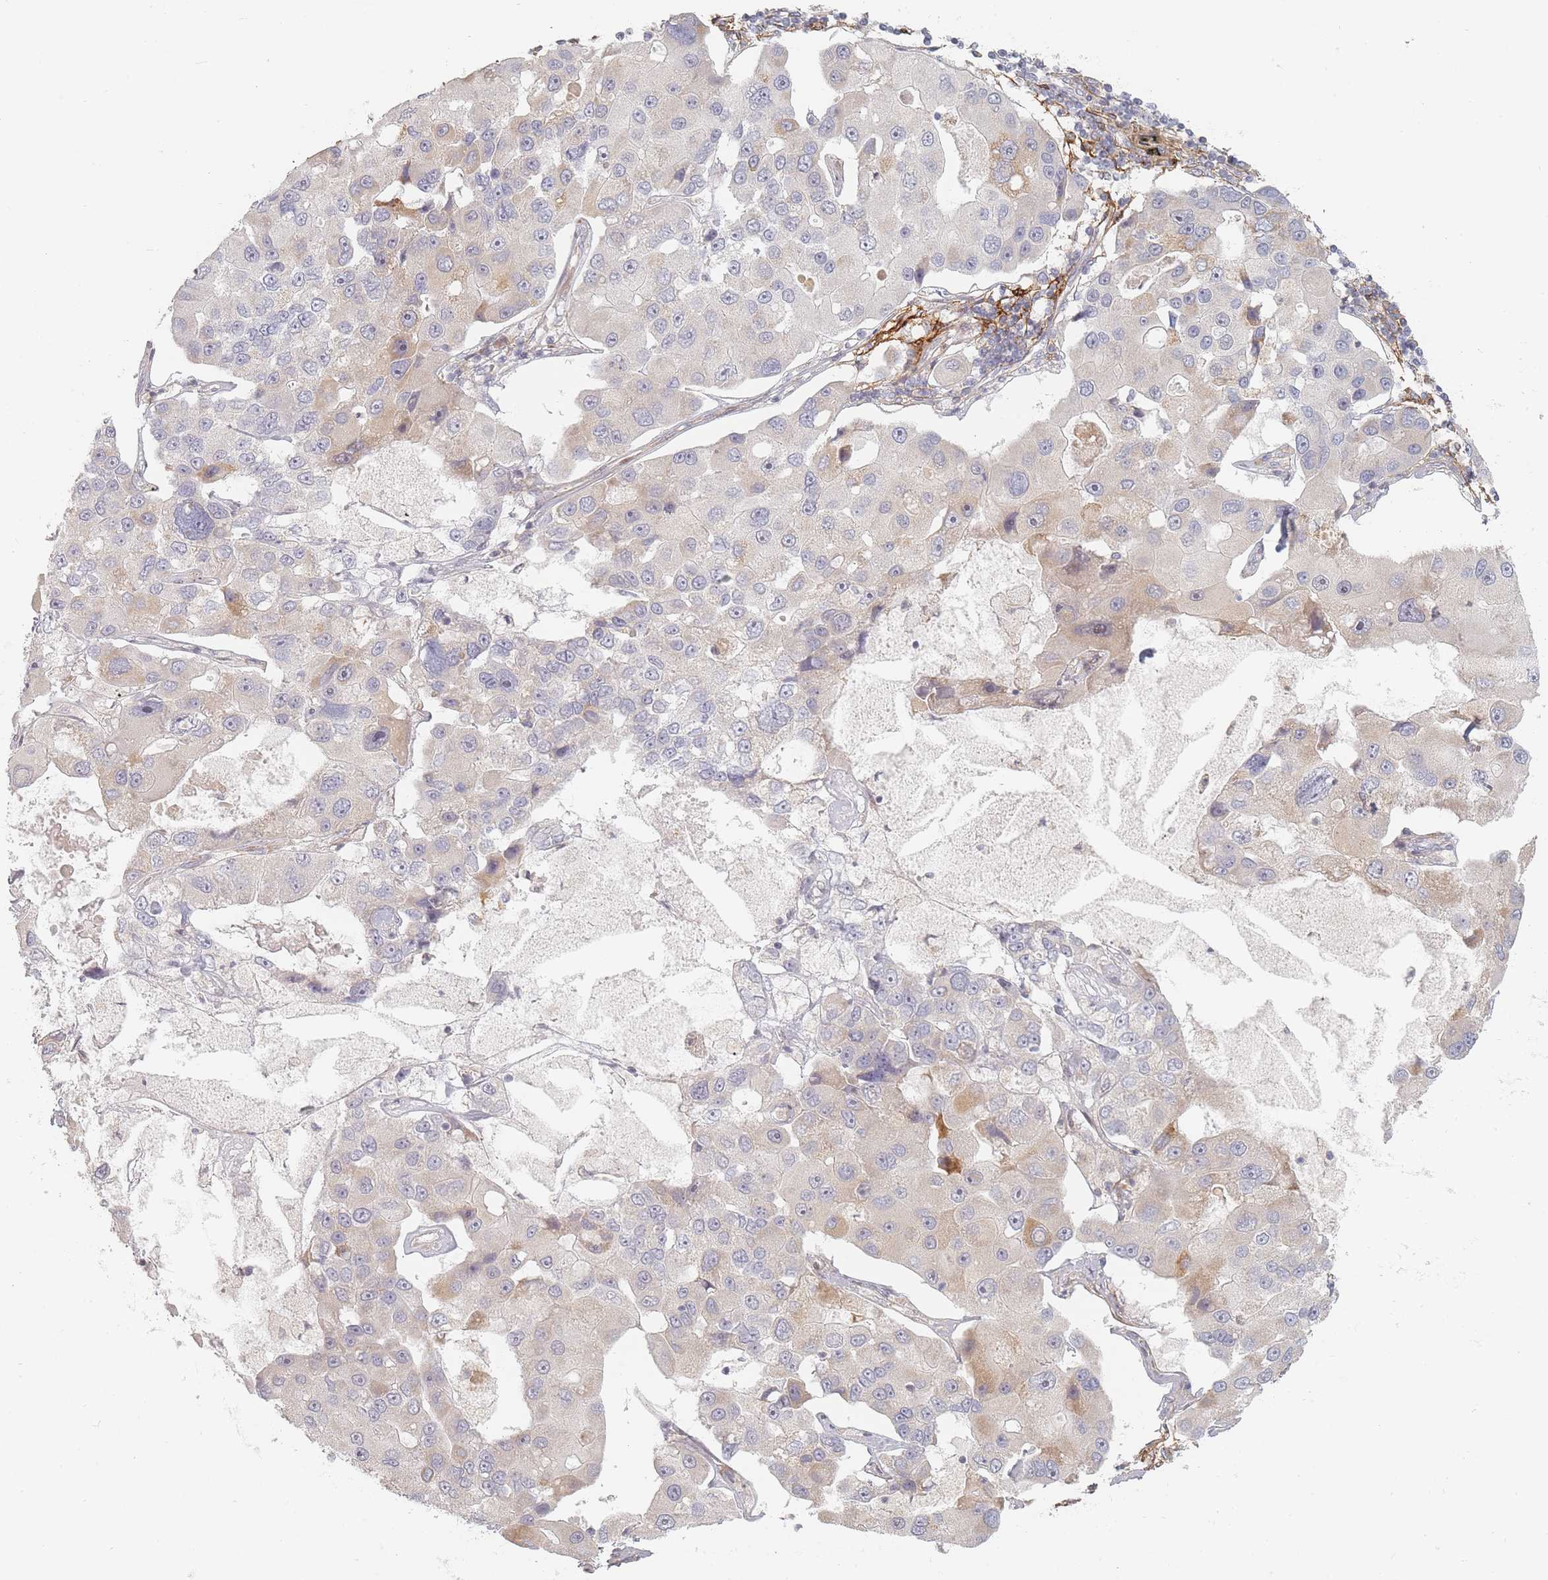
{"staining": {"intensity": "weak", "quantity": "<25%", "location": "cytoplasmic/membranous"}, "tissue": "lung cancer", "cell_type": "Tumor cells", "image_type": "cancer", "snomed": [{"axis": "morphology", "description": "Adenocarcinoma, NOS"}, {"axis": "topography", "description": "Lung"}], "caption": "The image shows no staining of tumor cells in lung cancer (adenocarcinoma). (Brightfield microscopy of DAB immunohistochemistry (IHC) at high magnification).", "gene": "ZKSCAN7", "patient": {"sex": "female", "age": 54}}